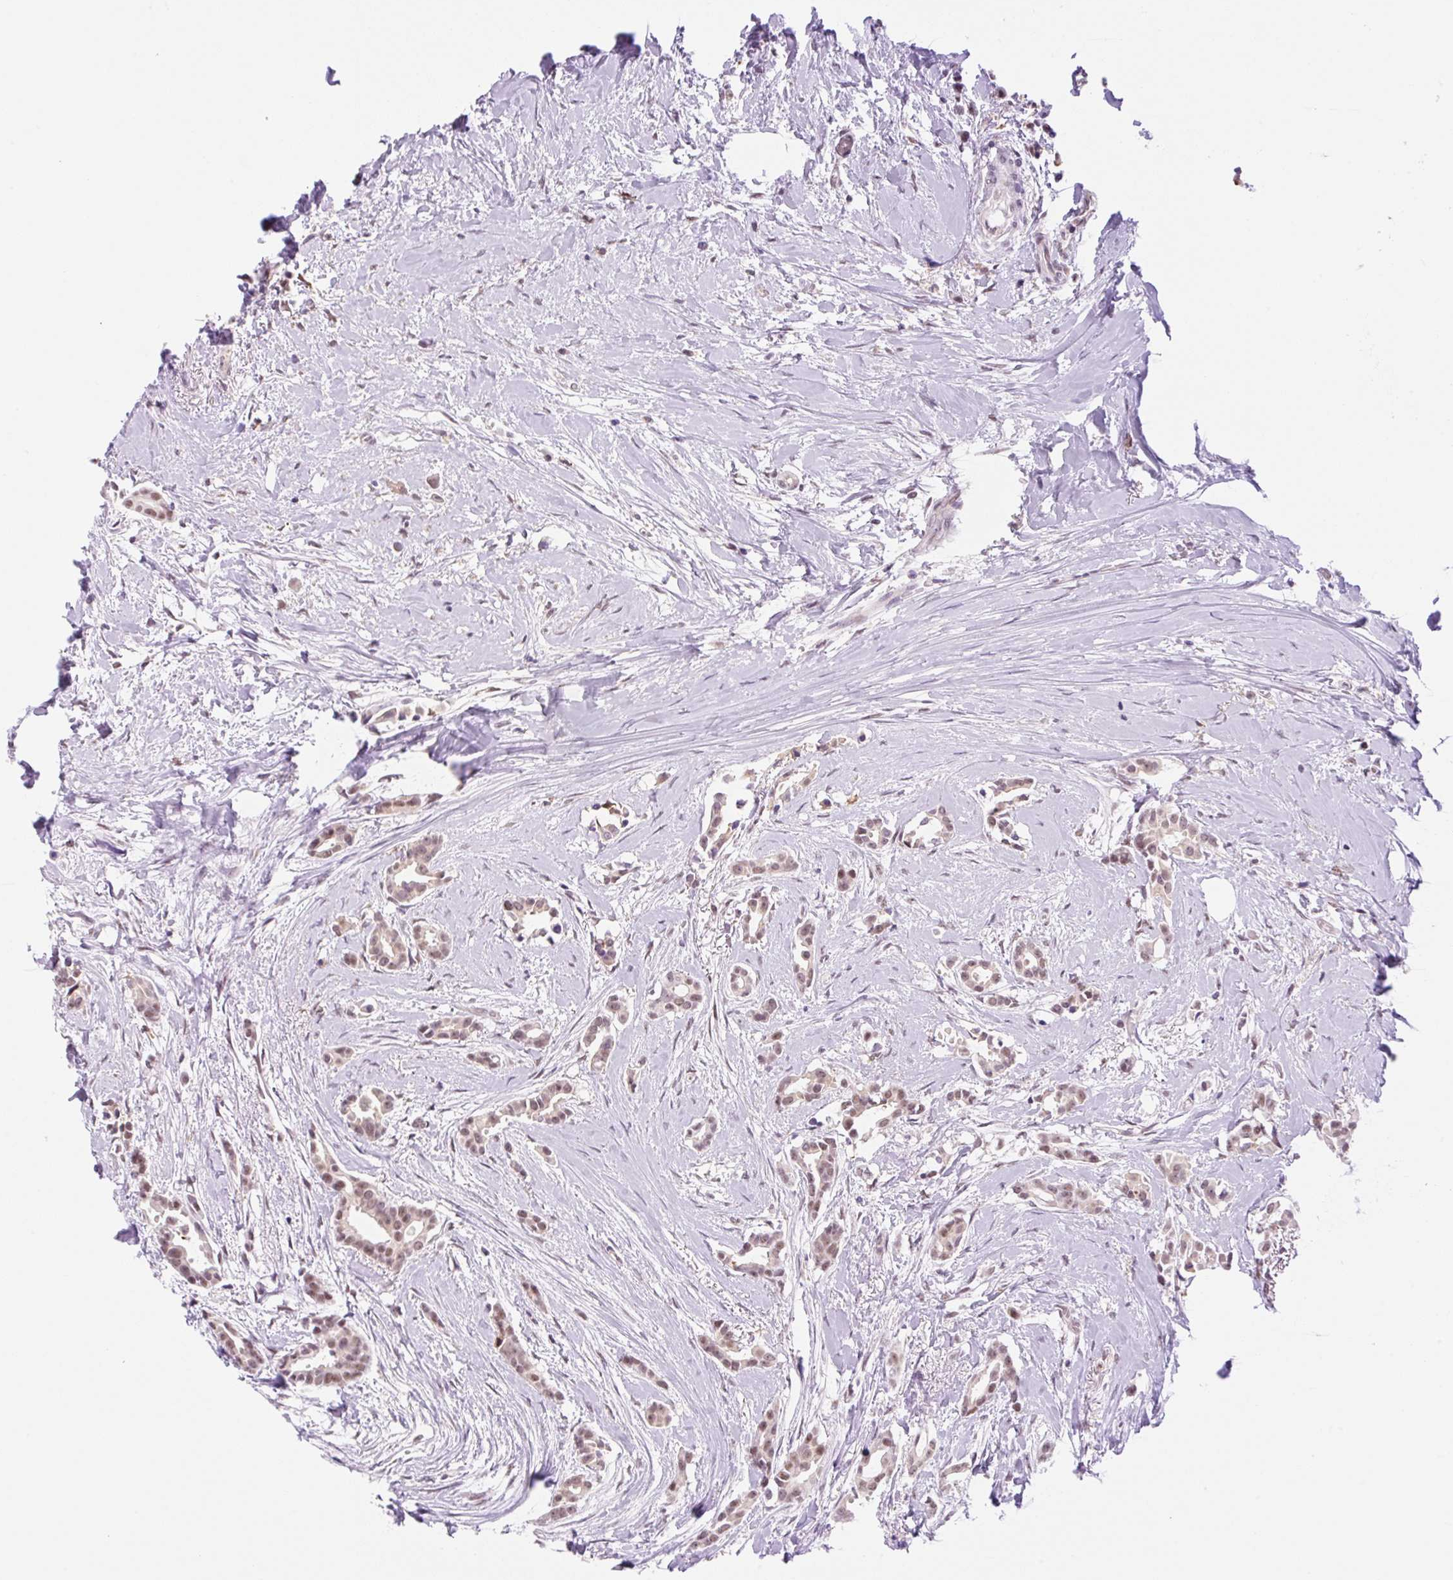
{"staining": {"intensity": "moderate", "quantity": ">75%", "location": "nuclear"}, "tissue": "breast cancer", "cell_type": "Tumor cells", "image_type": "cancer", "snomed": [{"axis": "morphology", "description": "Duct carcinoma"}, {"axis": "topography", "description": "Breast"}], "caption": "A brown stain highlights moderate nuclear staining of a protein in human breast cancer (intraductal carcinoma) tumor cells.", "gene": "PALM3", "patient": {"sex": "female", "age": 64}}